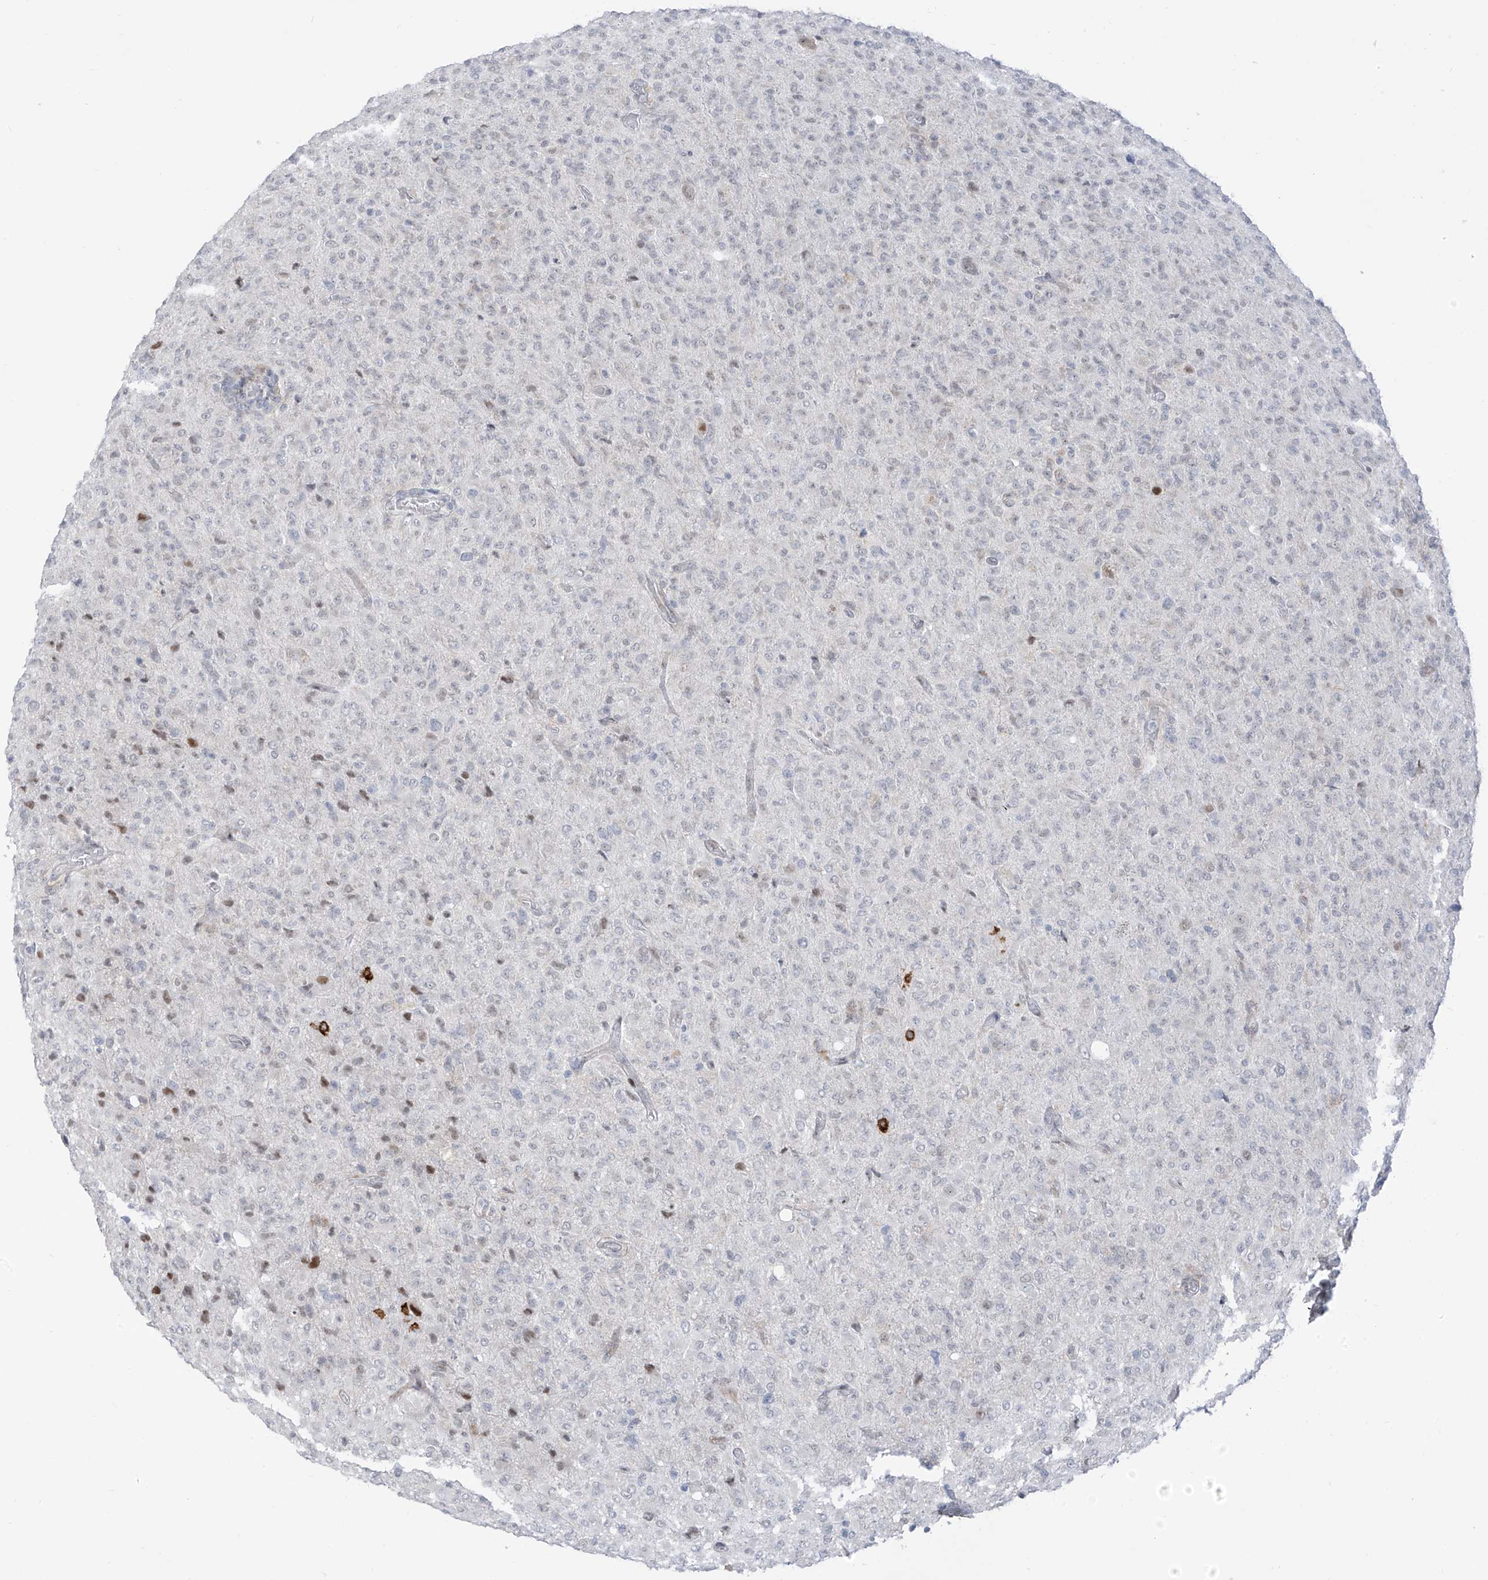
{"staining": {"intensity": "negative", "quantity": "none", "location": "none"}, "tissue": "glioma", "cell_type": "Tumor cells", "image_type": "cancer", "snomed": [{"axis": "morphology", "description": "Glioma, malignant, High grade"}, {"axis": "topography", "description": "Brain"}], "caption": "IHC image of neoplastic tissue: human glioma stained with DAB exhibits no significant protein expression in tumor cells.", "gene": "LIN9", "patient": {"sex": "female", "age": 57}}